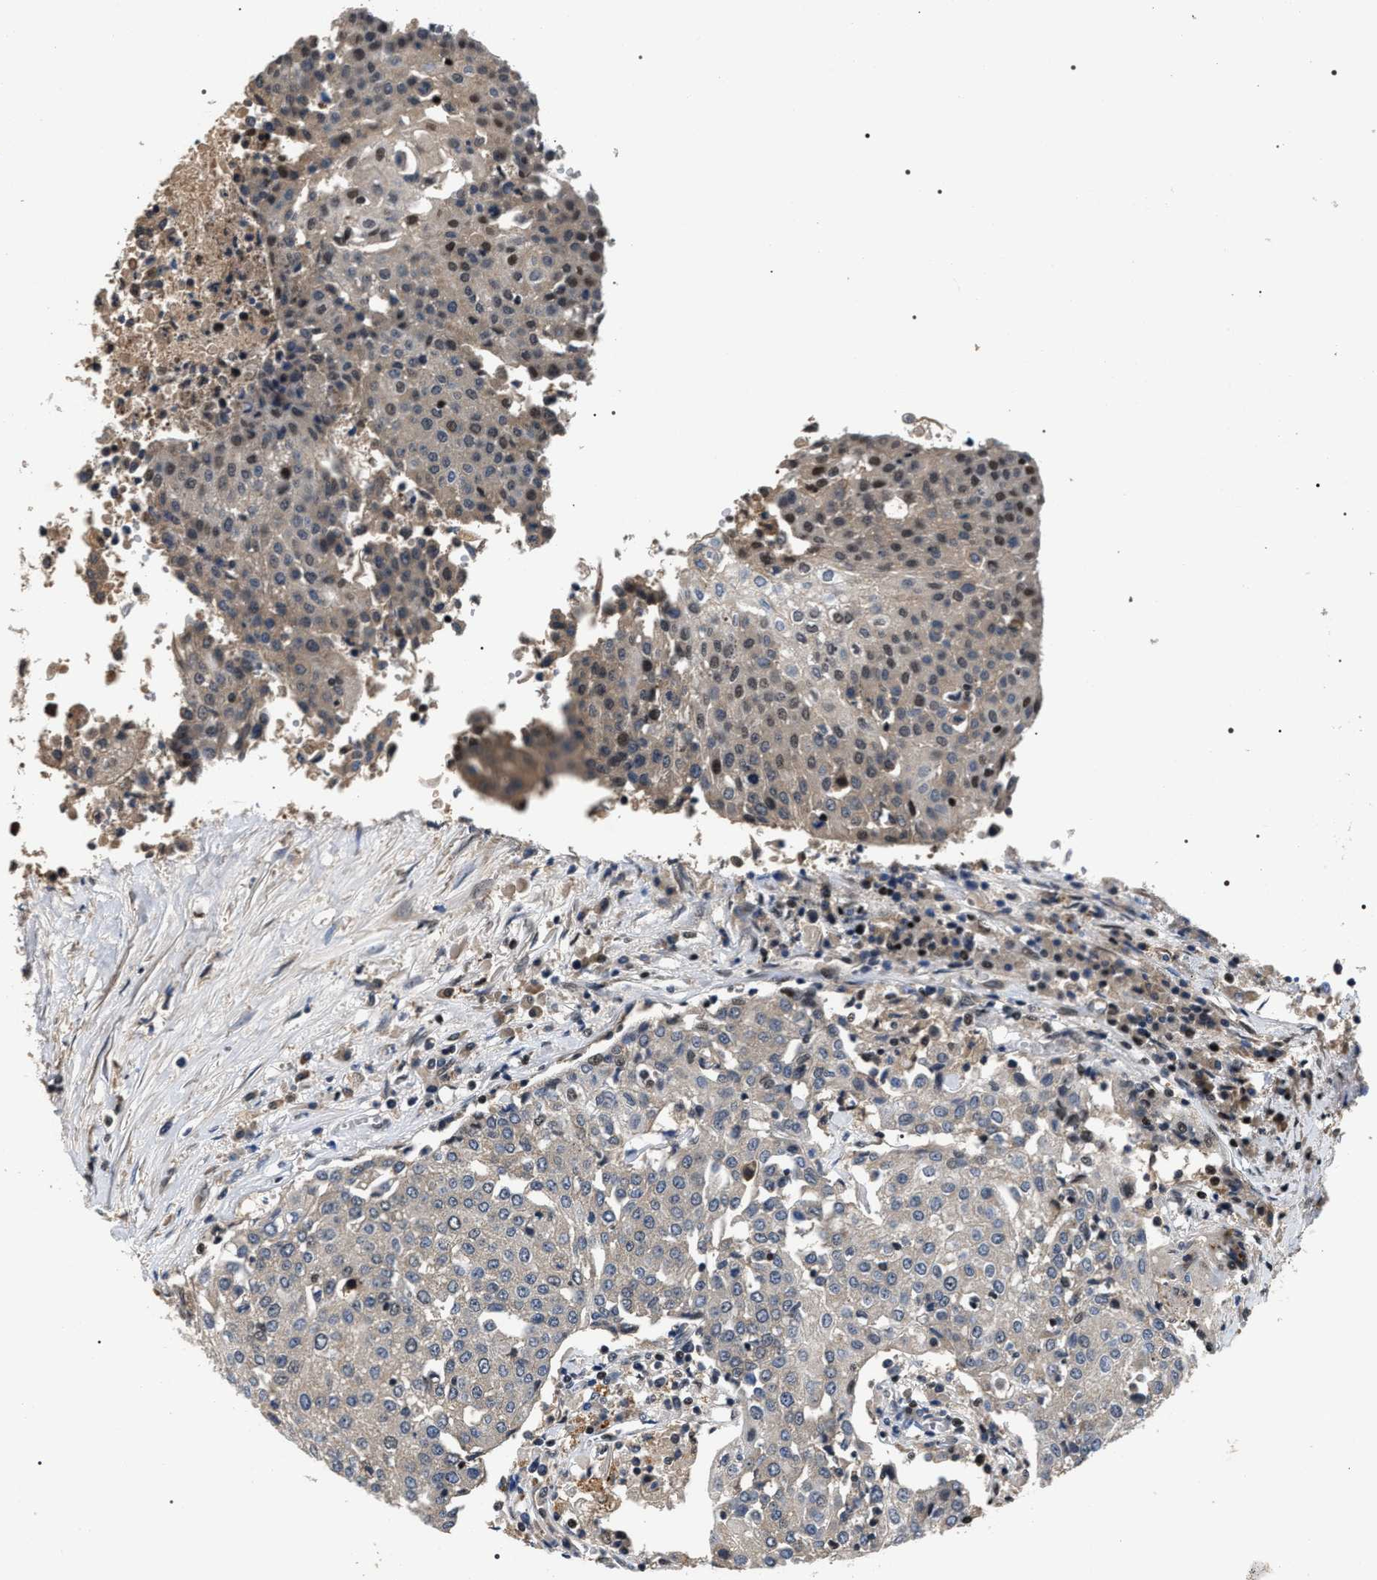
{"staining": {"intensity": "weak", "quantity": "<25%", "location": "nuclear"}, "tissue": "urothelial cancer", "cell_type": "Tumor cells", "image_type": "cancer", "snomed": [{"axis": "morphology", "description": "Urothelial carcinoma, High grade"}, {"axis": "topography", "description": "Urinary bladder"}], "caption": "This is an immunohistochemistry (IHC) photomicrograph of human urothelial cancer. There is no expression in tumor cells.", "gene": "C7orf25", "patient": {"sex": "female", "age": 85}}